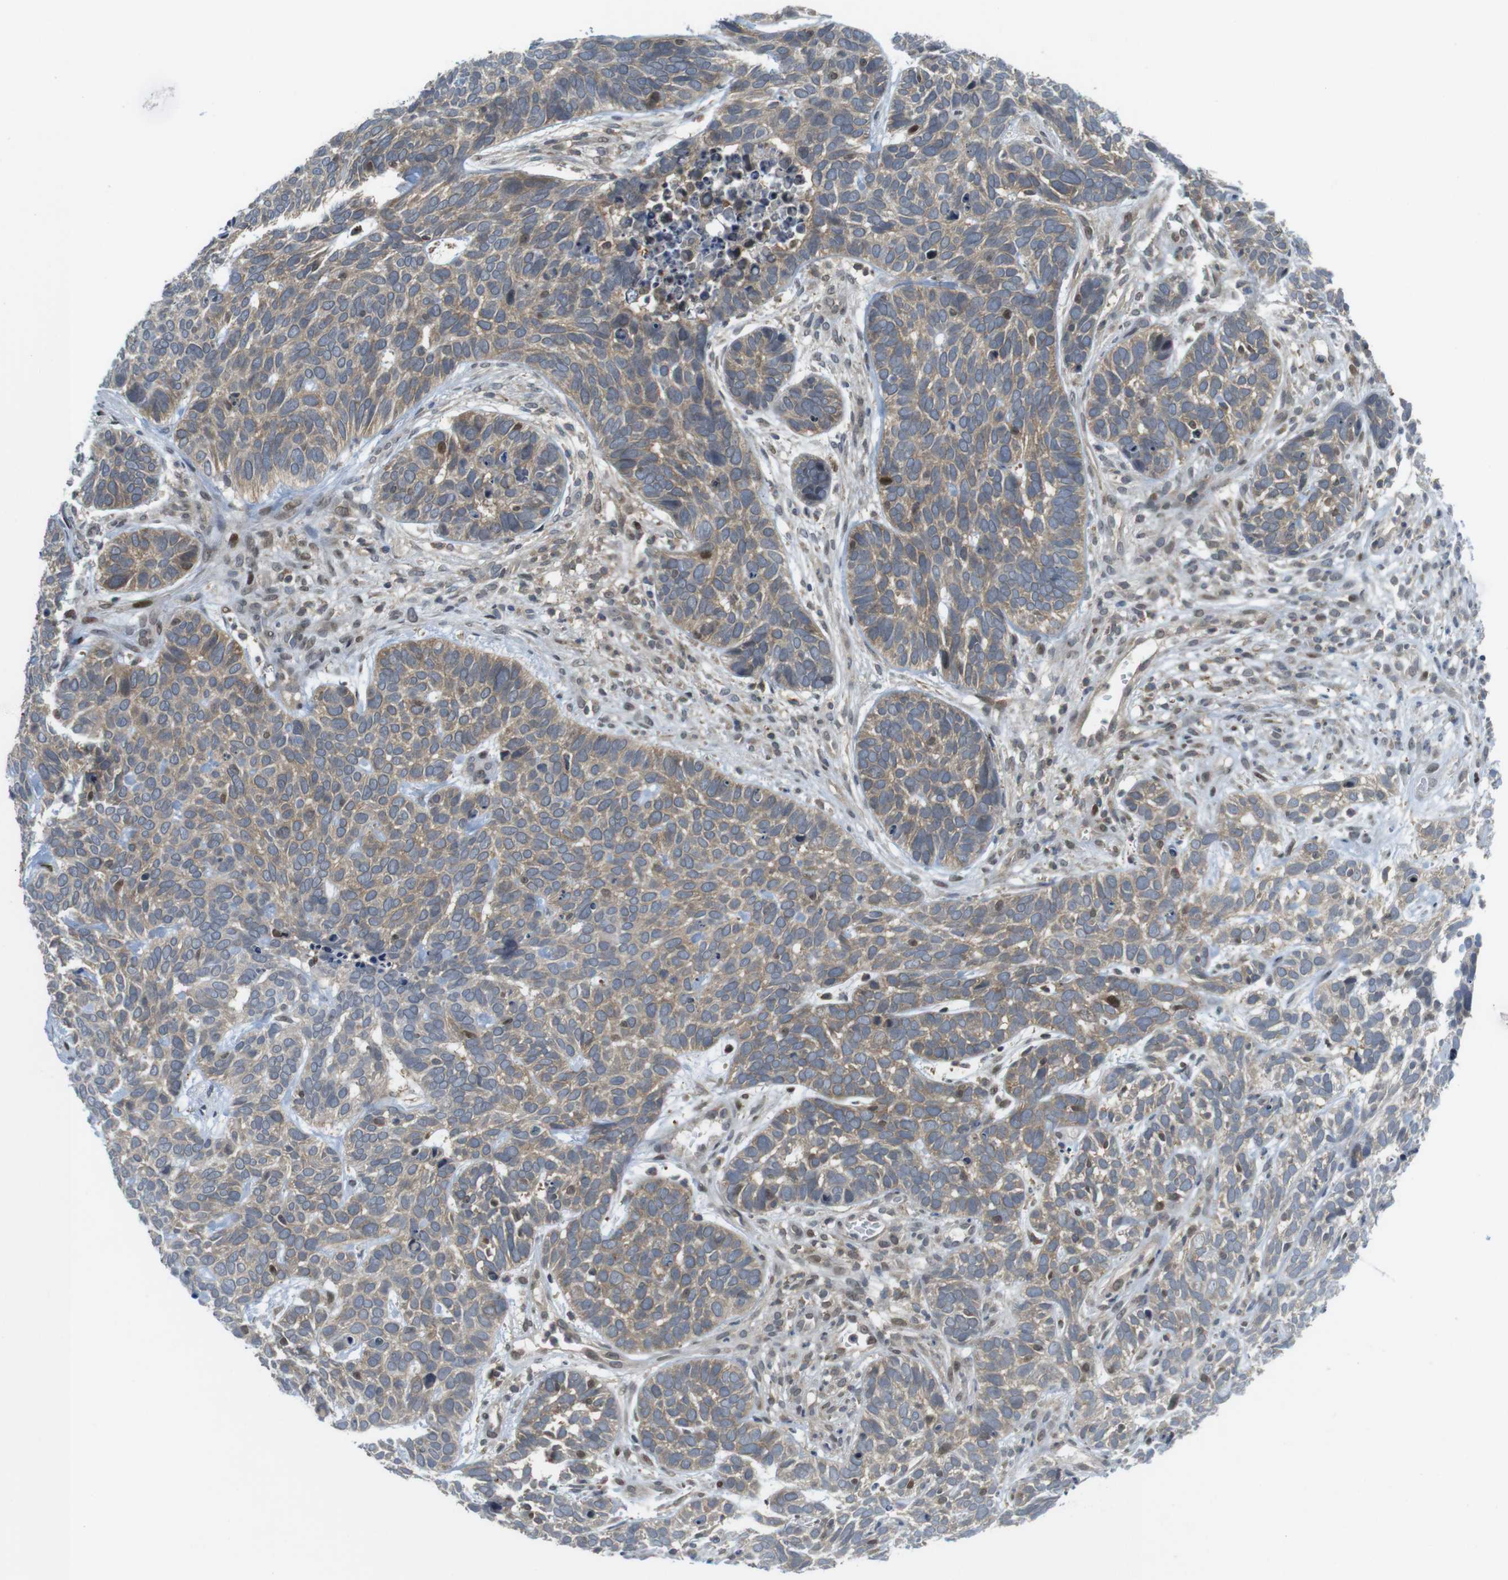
{"staining": {"intensity": "moderate", "quantity": "<25%", "location": "cytoplasmic/membranous,nuclear"}, "tissue": "skin cancer", "cell_type": "Tumor cells", "image_type": "cancer", "snomed": [{"axis": "morphology", "description": "Basal cell carcinoma"}, {"axis": "topography", "description": "Skin"}], "caption": "Human skin basal cell carcinoma stained with a brown dye demonstrates moderate cytoplasmic/membranous and nuclear positive expression in about <25% of tumor cells.", "gene": "RCC1", "patient": {"sex": "male", "age": 87}}